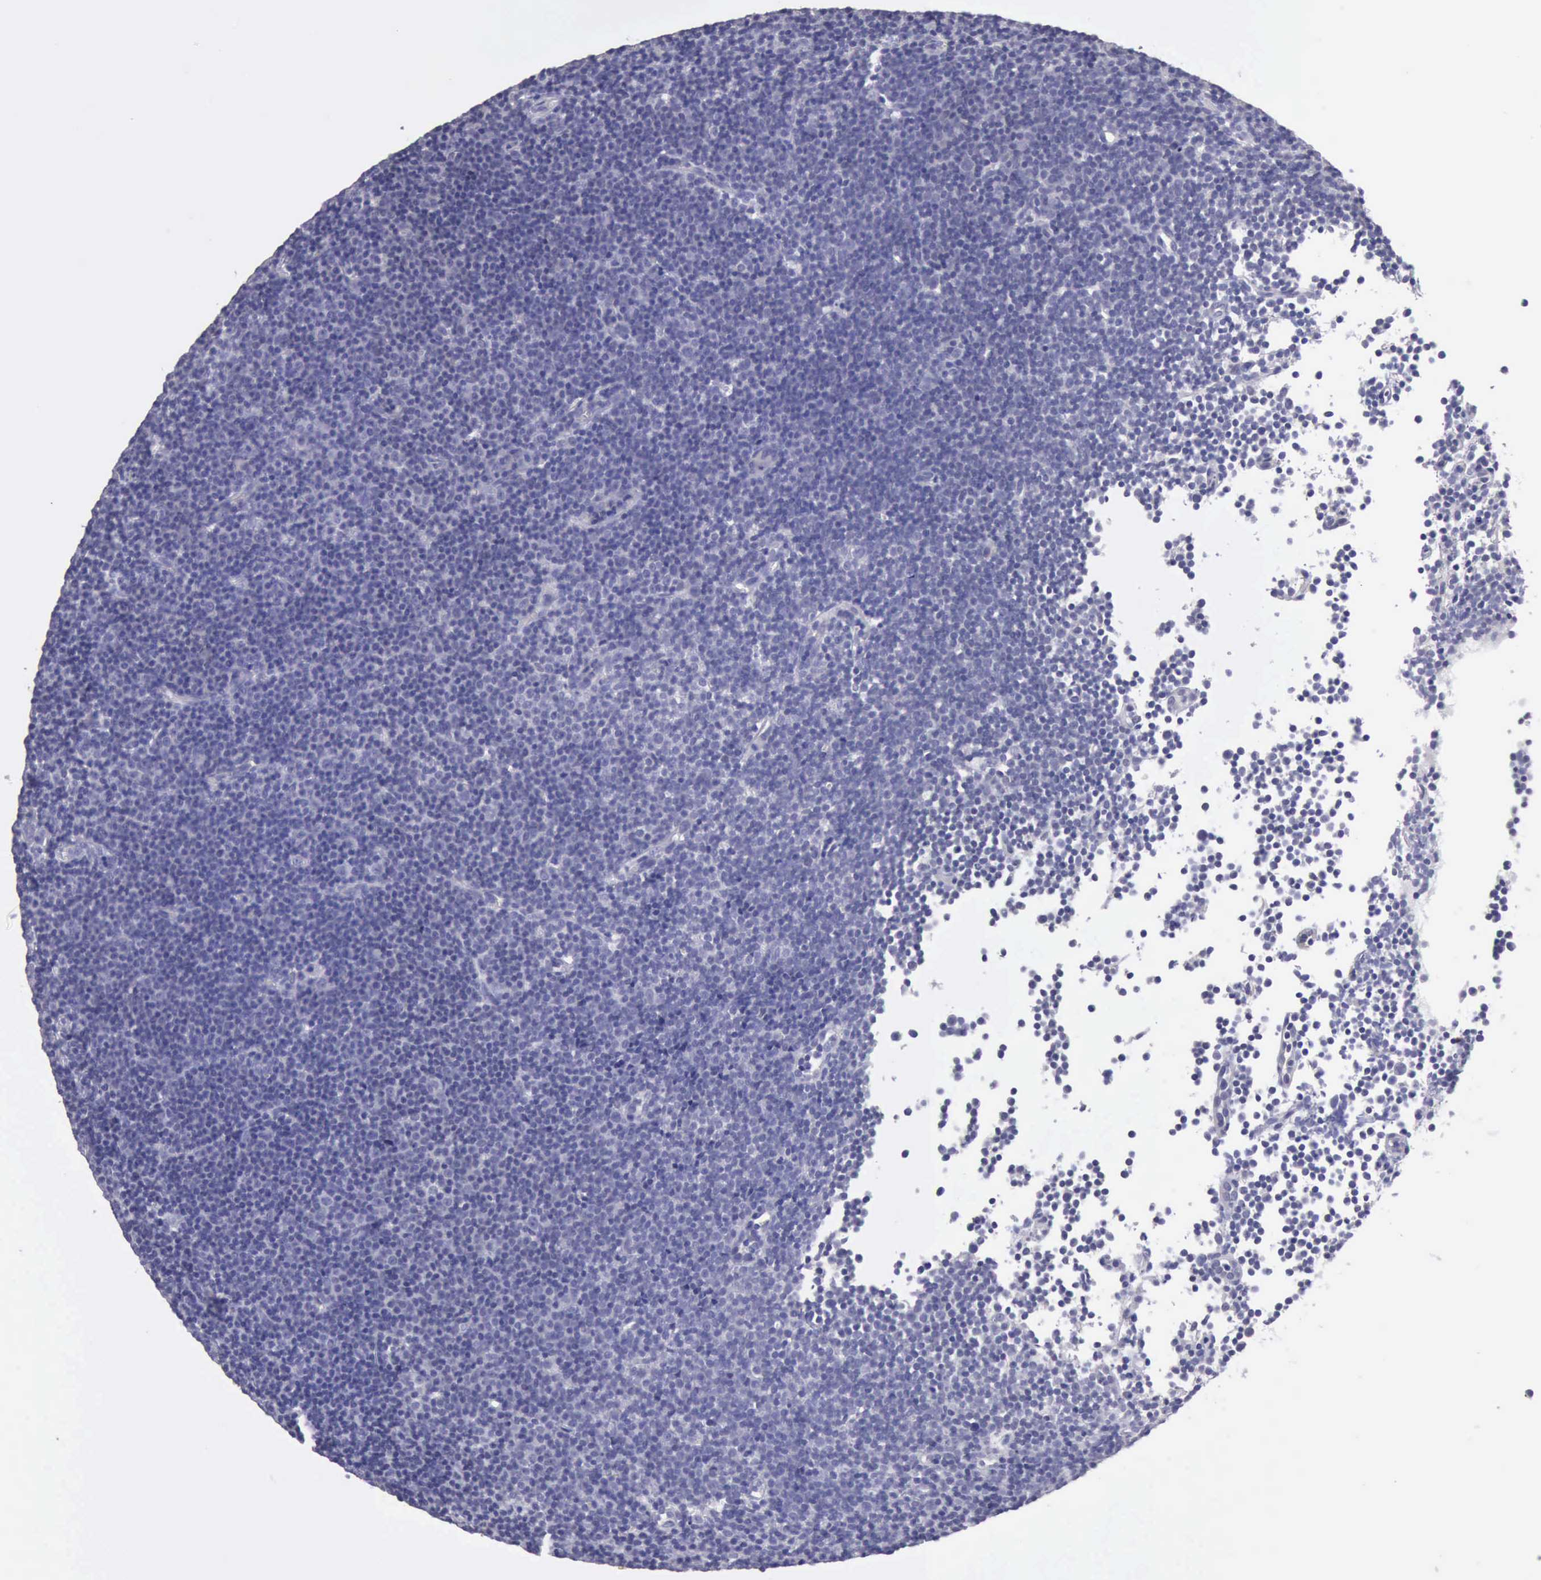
{"staining": {"intensity": "negative", "quantity": "none", "location": "none"}, "tissue": "lymphoma", "cell_type": "Tumor cells", "image_type": "cancer", "snomed": [{"axis": "morphology", "description": "Malignant lymphoma, non-Hodgkin's type, Low grade"}, {"axis": "topography", "description": "Lymph node"}], "caption": "Malignant lymphoma, non-Hodgkin's type (low-grade) was stained to show a protein in brown. There is no significant expression in tumor cells. (Brightfield microscopy of DAB (3,3'-diaminobenzidine) IHC at high magnification).", "gene": "KCND1", "patient": {"sex": "male", "age": 57}}